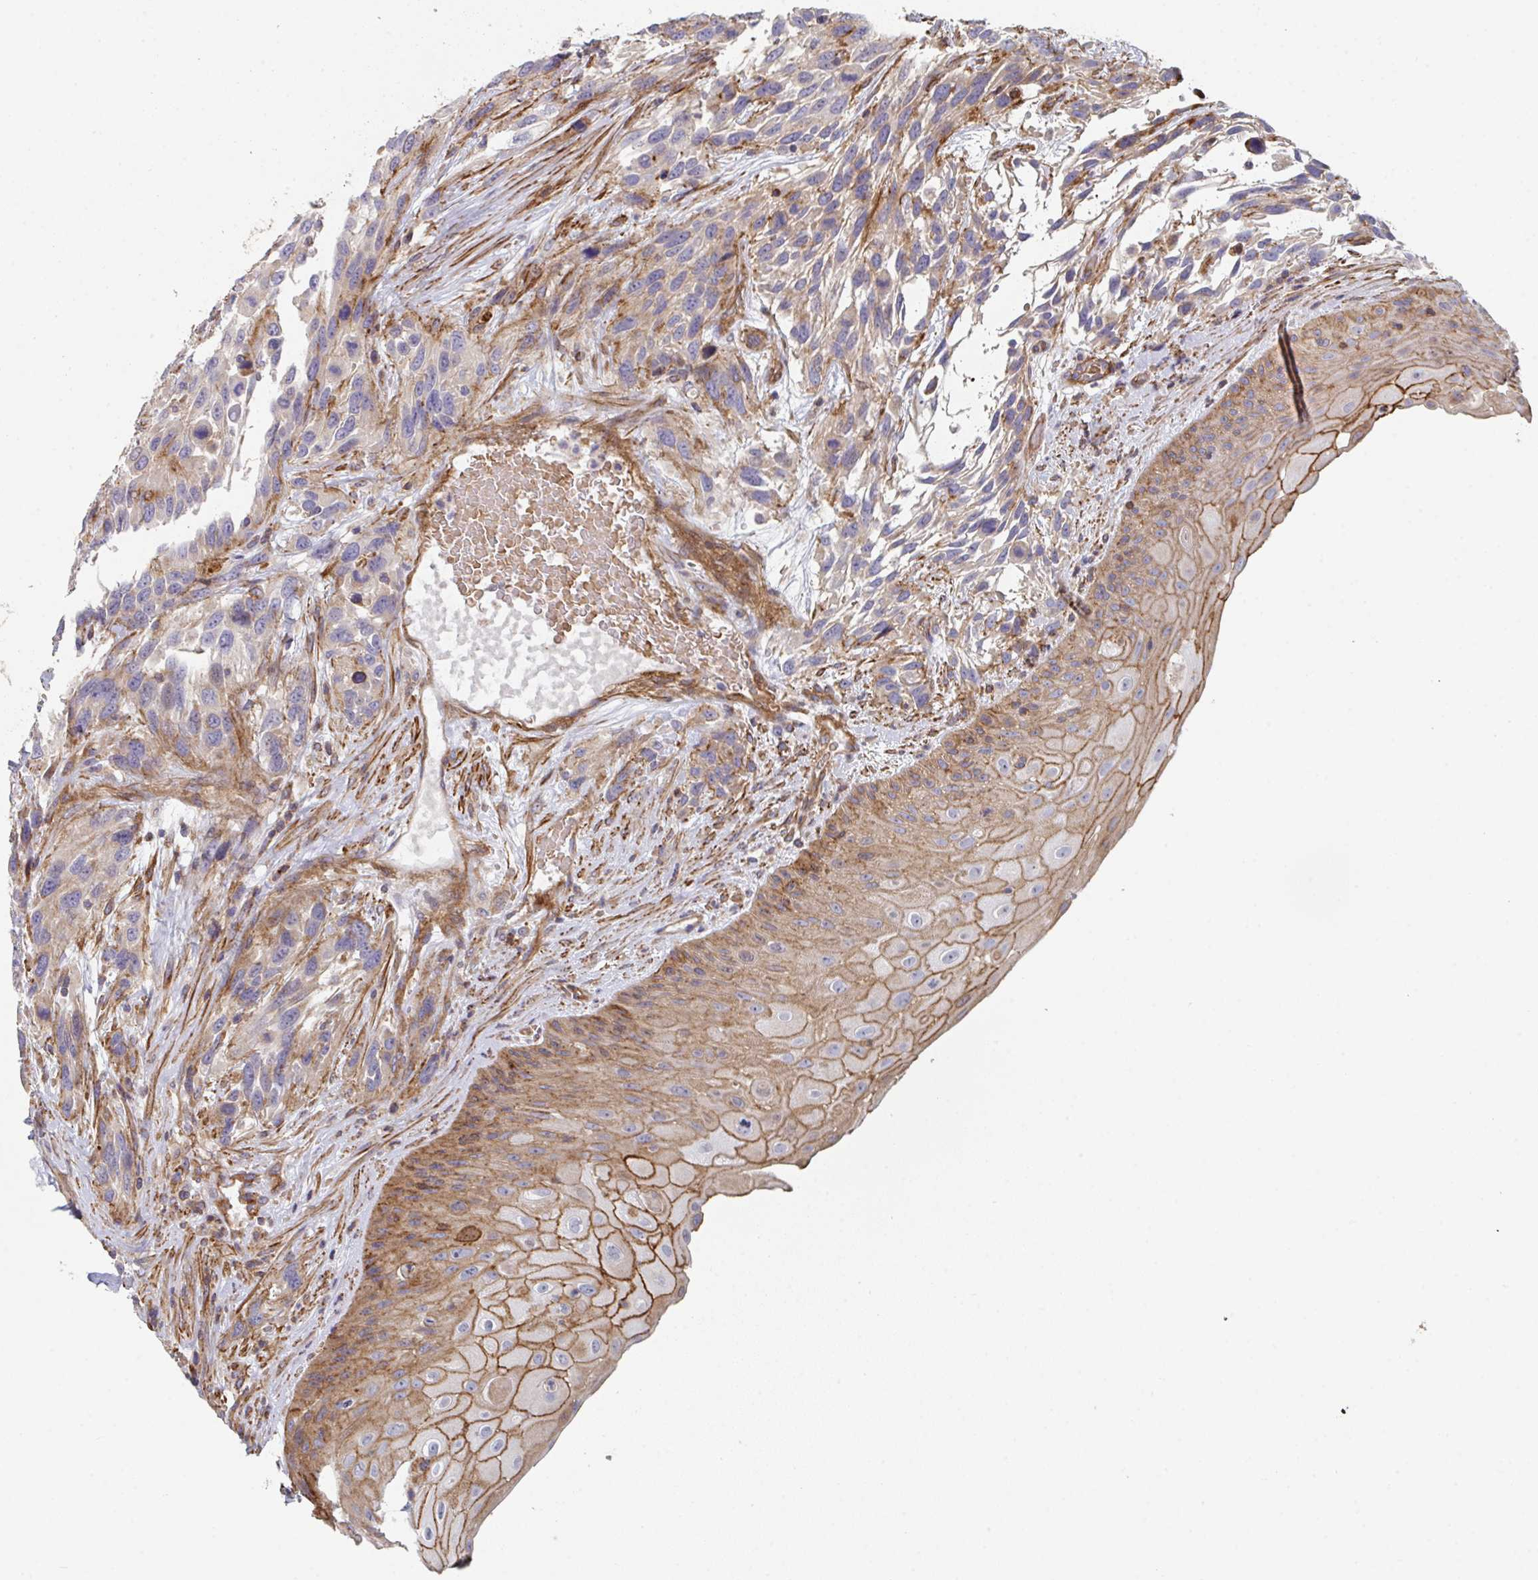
{"staining": {"intensity": "weak", "quantity": "25%-75%", "location": "cytoplasmic/membranous"}, "tissue": "urothelial cancer", "cell_type": "Tumor cells", "image_type": "cancer", "snomed": [{"axis": "morphology", "description": "Urothelial carcinoma, High grade"}, {"axis": "topography", "description": "Urinary bladder"}], "caption": "About 25%-75% of tumor cells in urothelial cancer display weak cytoplasmic/membranous protein positivity as visualized by brown immunohistochemical staining.", "gene": "FZD2", "patient": {"sex": "female", "age": 70}}